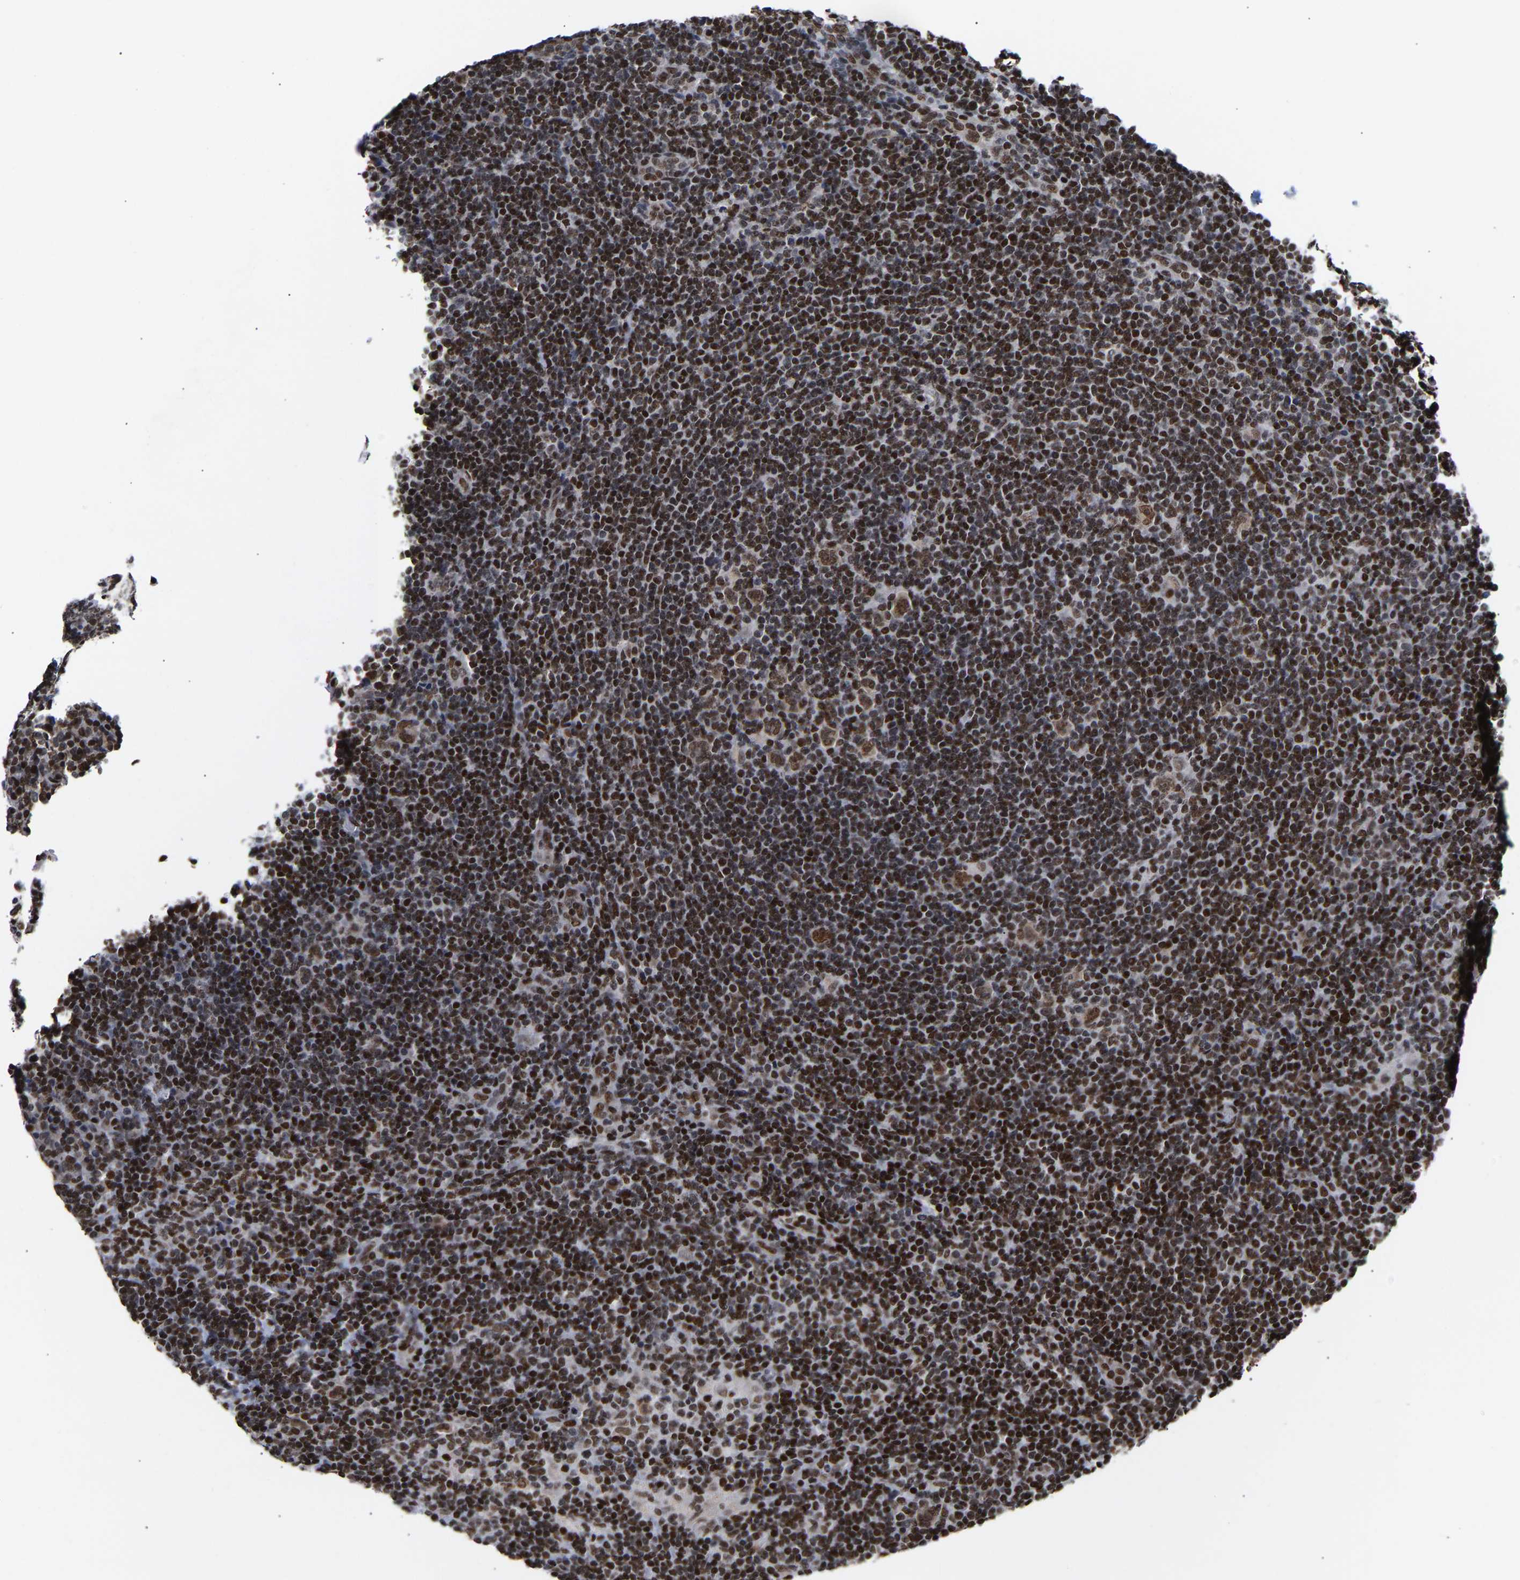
{"staining": {"intensity": "strong", "quantity": ">75%", "location": "nuclear"}, "tissue": "lymphoma", "cell_type": "Tumor cells", "image_type": "cancer", "snomed": [{"axis": "morphology", "description": "Hodgkin's disease, NOS"}, {"axis": "topography", "description": "Lymph node"}], "caption": "Protein expression analysis of Hodgkin's disease reveals strong nuclear expression in about >75% of tumor cells. Nuclei are stained in blue.", "gene": "PSIP1", "patient": {"sex": "female", "age": 57}}